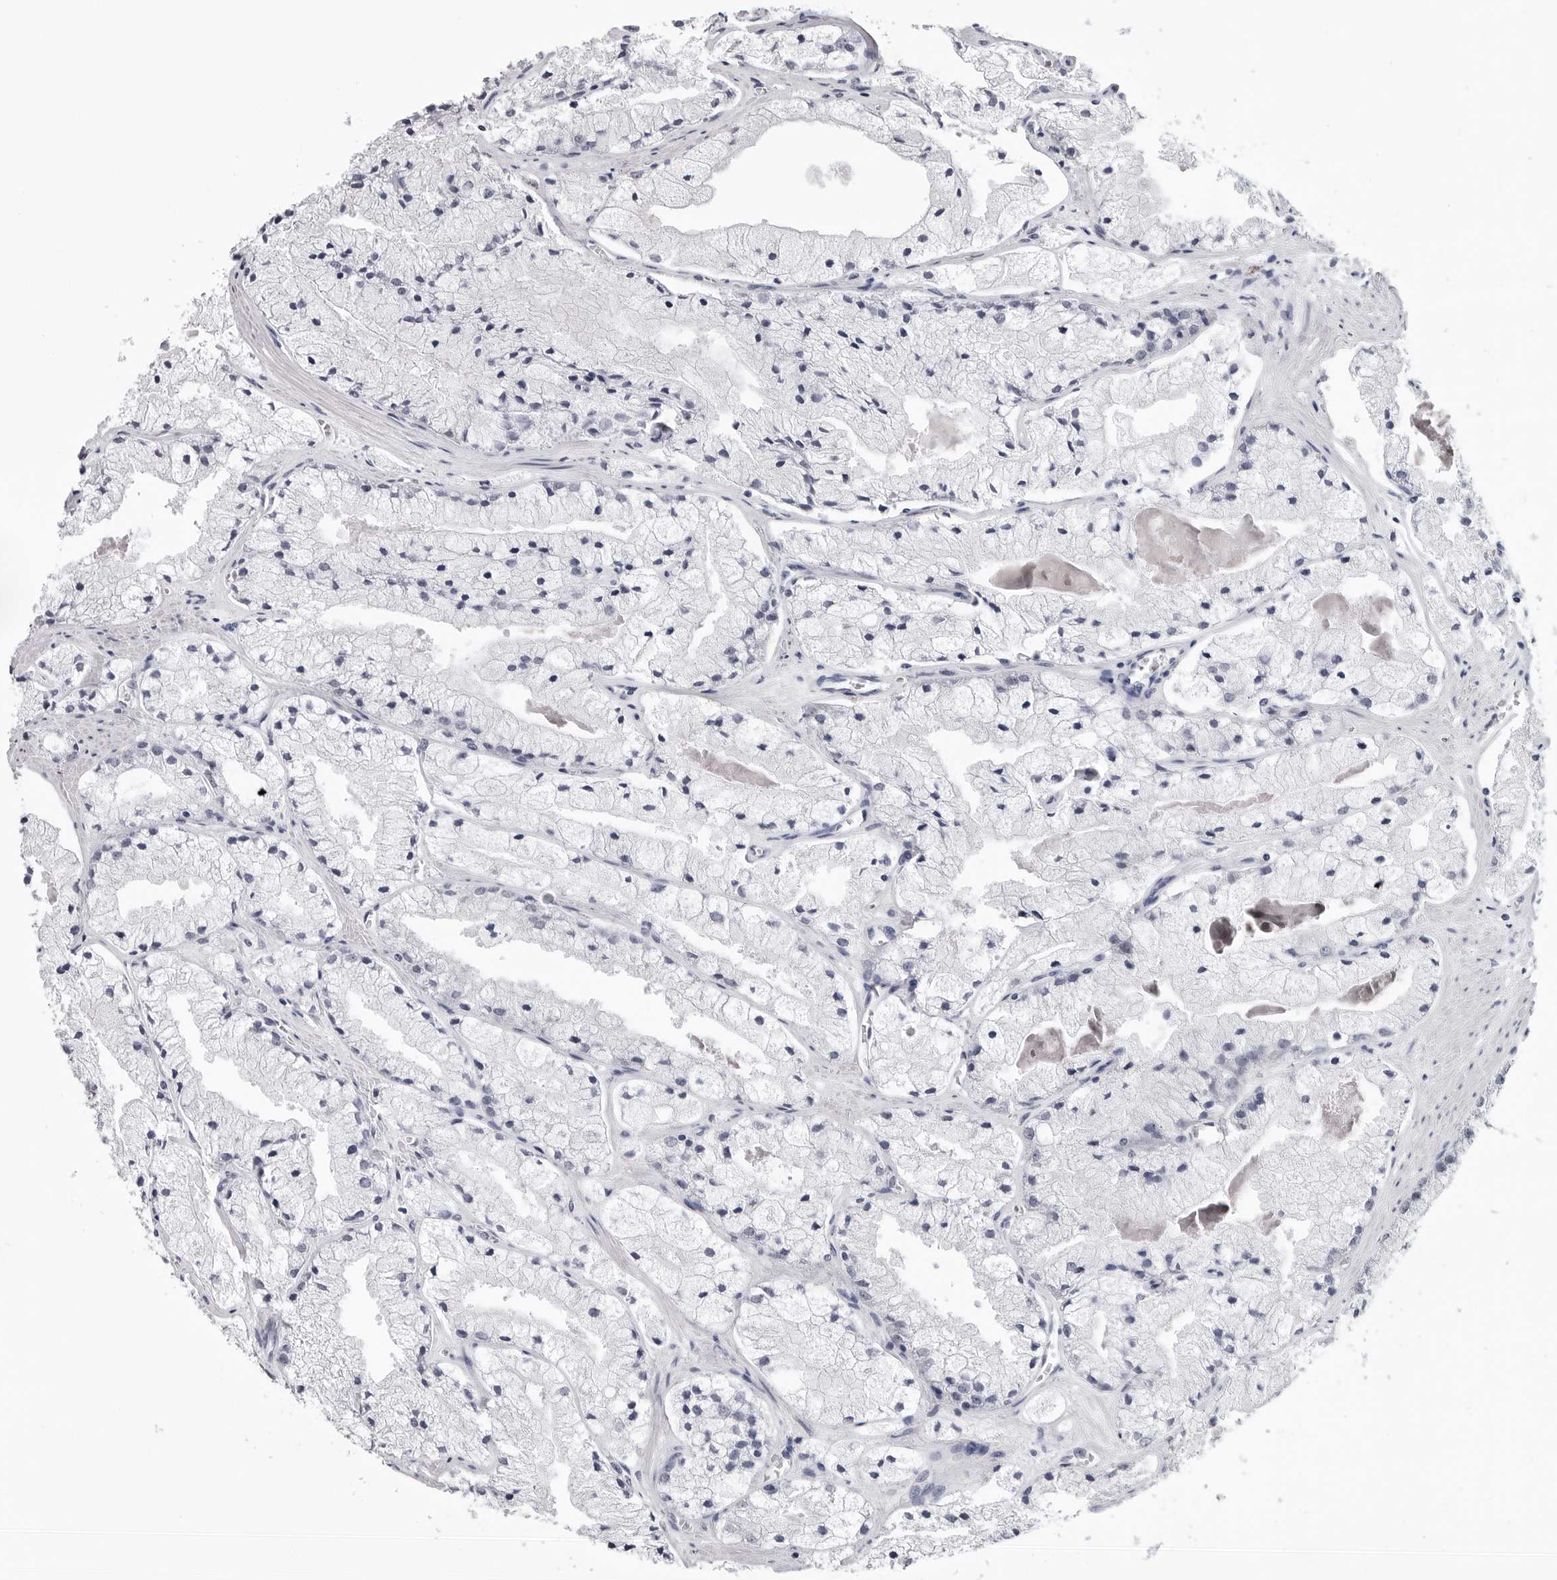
{"staining": {"intensity": "negative", "quantity": "none", "location": "none"}, "tissue": "prostate cancer", "cell_type": "Tumor cells", "image_type": "cancer", "snomed": [{"axis": "morphology", "description": "Adenocarcinoma, High grade"}, {"axis": "topography", "description": "Prostate"}], "caption": "High magnification brightfield microscopy of prostate high-grade adenocarcinoma stained with DAB (brown) and counterstained with hematoxylin (blue): tumor cells show no significant positivity. (DAB IHC, high magnification).", "gene": "GNL2", "patient": {"sex": "male", "age": 50}}